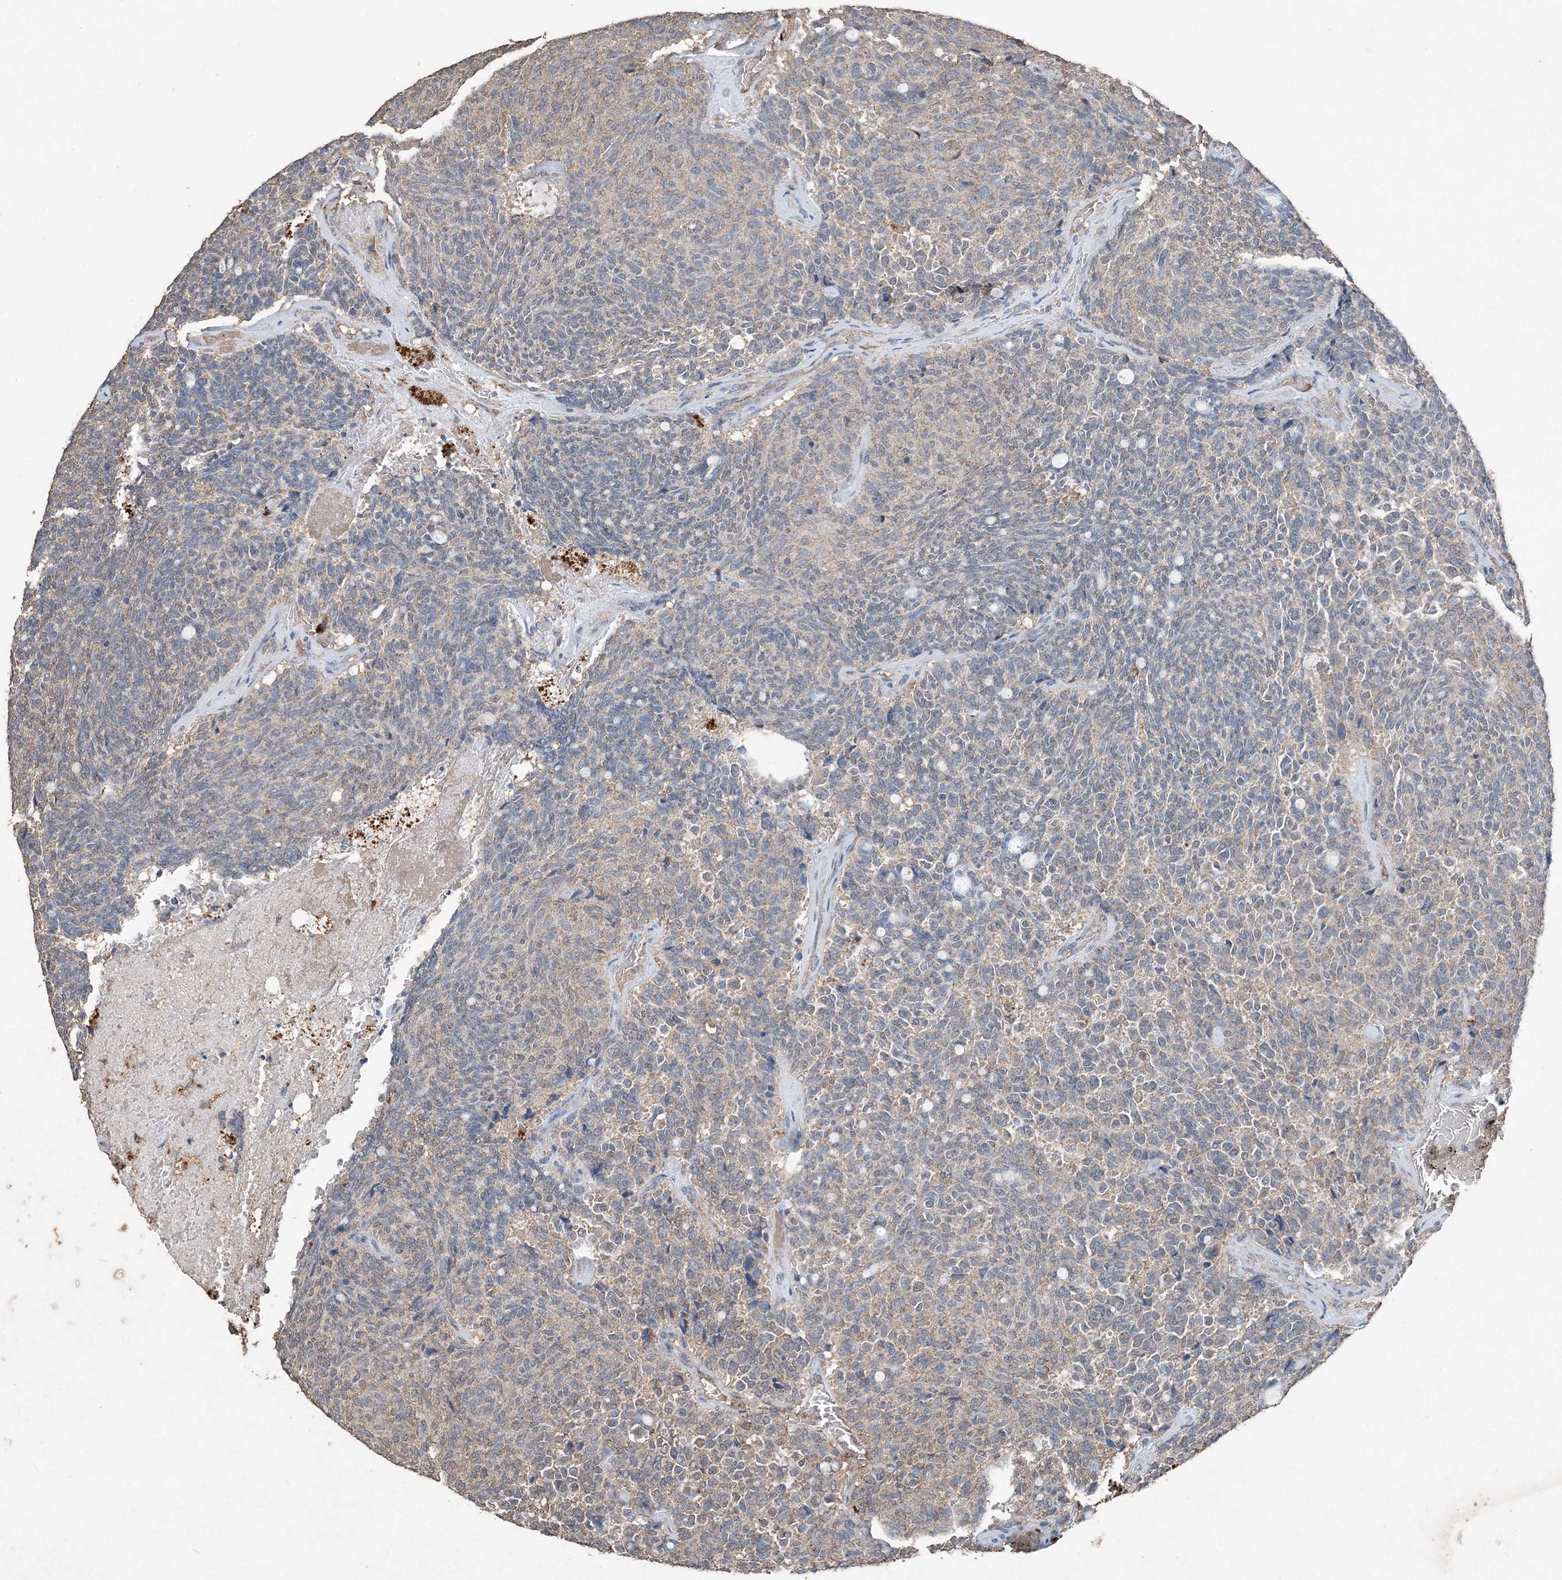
{"staining": {"intensity": "weak", "quantity": "25%-75%", "location": "cytoplasmic/membranous"}, "tissue": "carcinoid", "cell_type": "Tumor cells", "image_type": "cancer", "snomed": [{"axis": "morphology", "description": "Carcinoid, malignant, NOS"}, {"axis": "topography", "description": "Pancreas"}], "caption": "Immunohistochemistry (IHC) of human carcinoid (malignant) shows low levels of weak cytoplasmic/membranous staining in approximately 25%-75% of tumor cells. The protein of interest is shown in brown color, while the nuclei are stained blue.", "gene": "FCN3", "patient": {"sex": "female", "age": 54}}